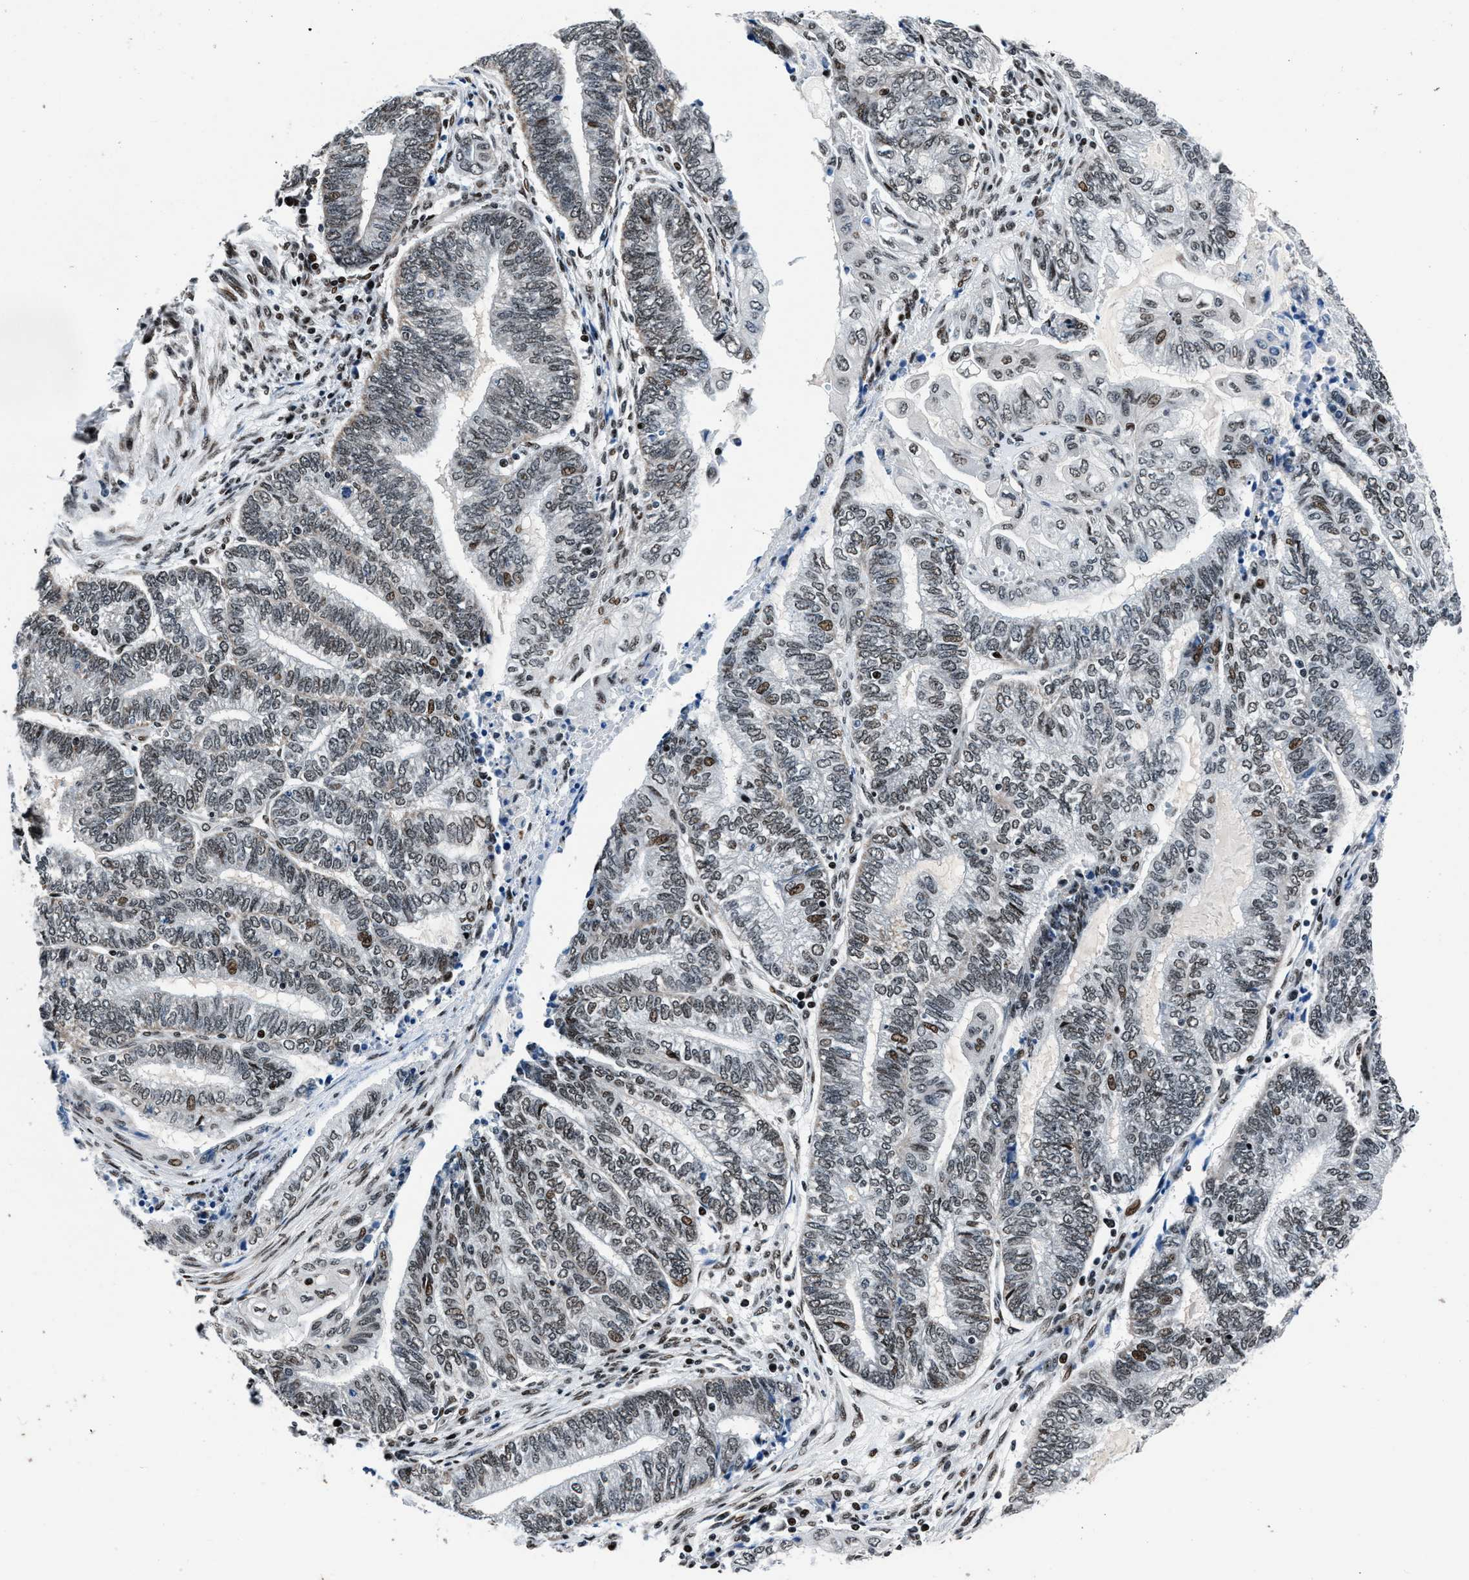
{"staining": {"intensity": "weak", "quantity": ">75%", "location": "nuclear"}, "tissue": "endometrial cancer", "cell_type": "Tumor cells", "image_type": "cancer", "snomed": [{"axis": "morphology", "description": "Adenocarcinoma, NOS"}, {"axis": "topography", "description": "Uterus"}, {"axis": "topography", "description": "Endometrium"}], "caption": "Endometrial cancer tissue exhibits weak nuclear staining in approximately >75% of tumor cells, visualized by immunohistochemistry. (DAB (3,3'-diaminobenzidine) = brown stain, brightfield microscopy at high magnification).", "gene": "PRRC2B", "patient": {"sex": "female", "age": 70}}